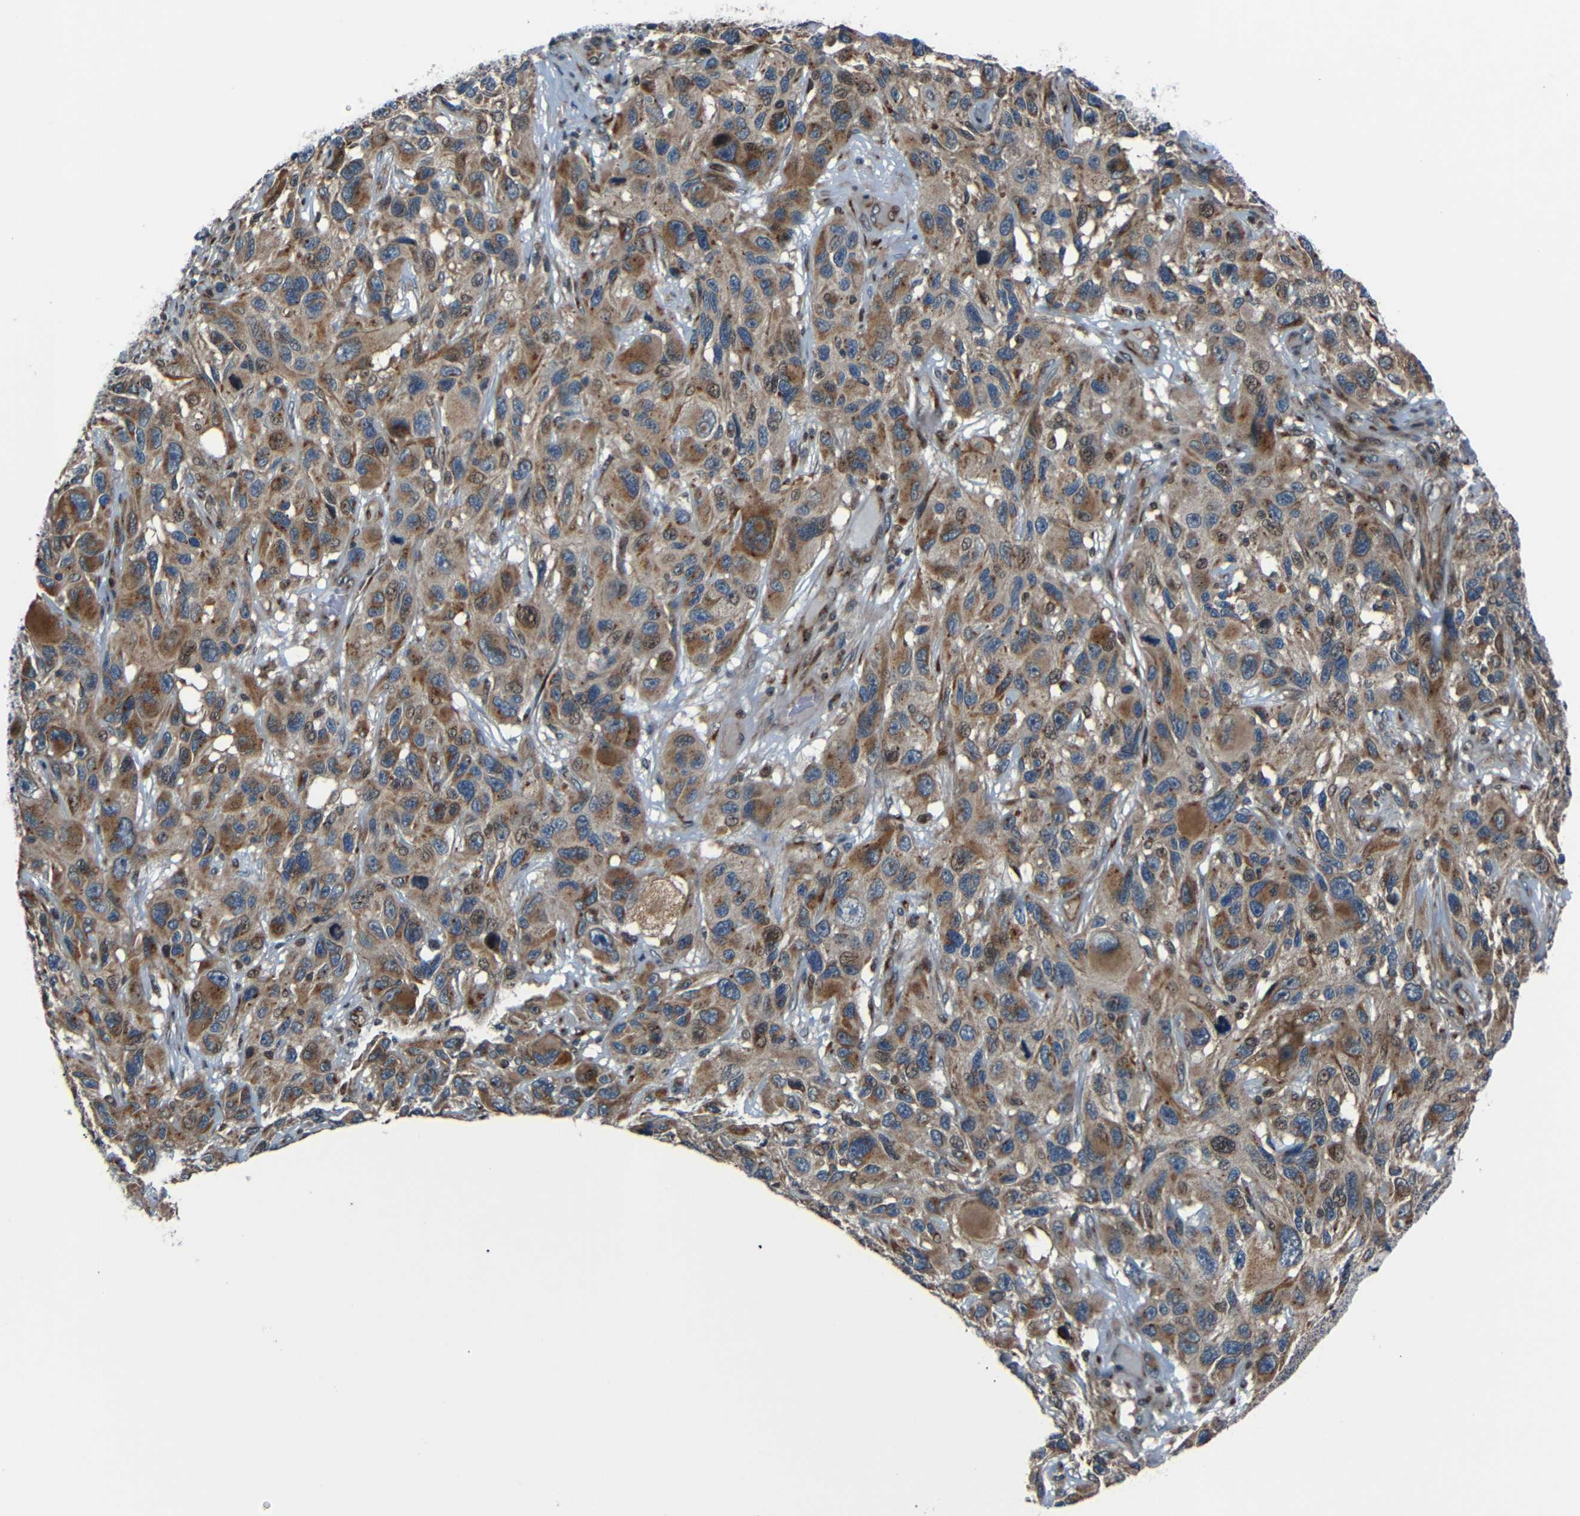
{"staining": {"intensity": "moderate", "quantity": "25%-75%", "location": "cytoplasmic/membranous,nuclear"}, "tissue": "melanoma", "cell_type": "Tumor cells", "image_type": "cancer", "snomed": [{"axis": "morphology", "description": "Malignant melanoma, NOS"}, {"axis": "topography", "description": "Skin"}], "caption": "Immunohistochemistry (IHC) image of neoplastic tissue: human melanoma stained using IHC reveals medium levels of moderate protein expression localized specifically in the cytoplasmic/membranous and nuclear of tumor cells, appearing as a cytoplasmic/membranous and nuclear brown color.", "gene": "AKAP9", "patient": {"sex": "male", "age": 53}}